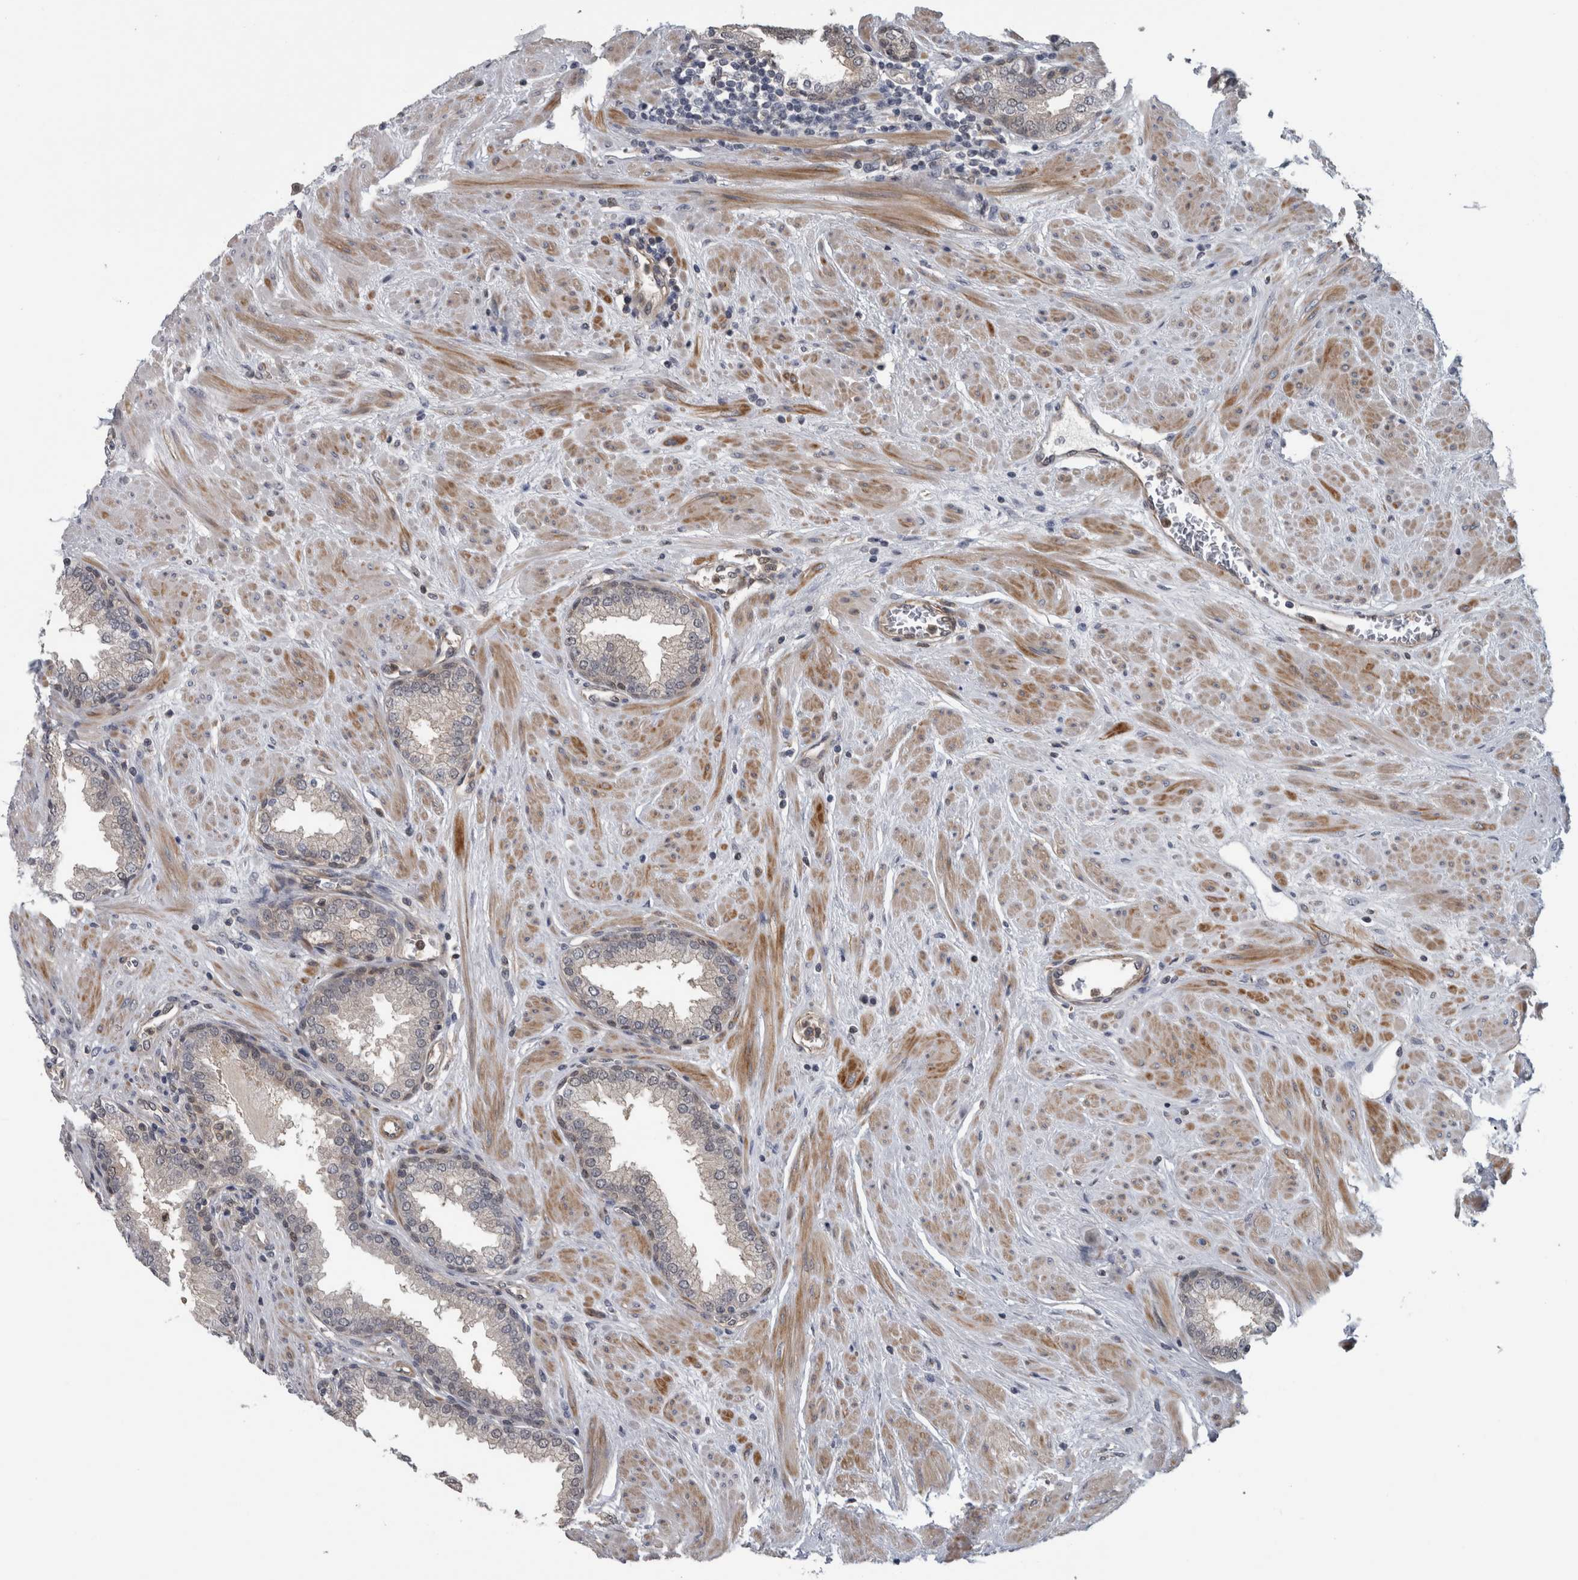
{"staining": {"intensity": "weak", "quantity": "25%-75%", "location": "cytoplasmic/membranous"}, "tissue": "prostate", "cell_type": "Glandular cells", "image_type": "normal", "snomed": [{"axis": "morphology", "description": "Normal tissue, NOS"}, {"axis": "topography", "description": "Prostate"}], "caption": "An image showing weak cytoplasmic/membranous positivity in about 25%-75% of glandular cells in unremarkable prostate, as visualized by brown immunohistochemical staining.", "gene": "NAPRT", "patient": {"sex": "male", "age": 51}}